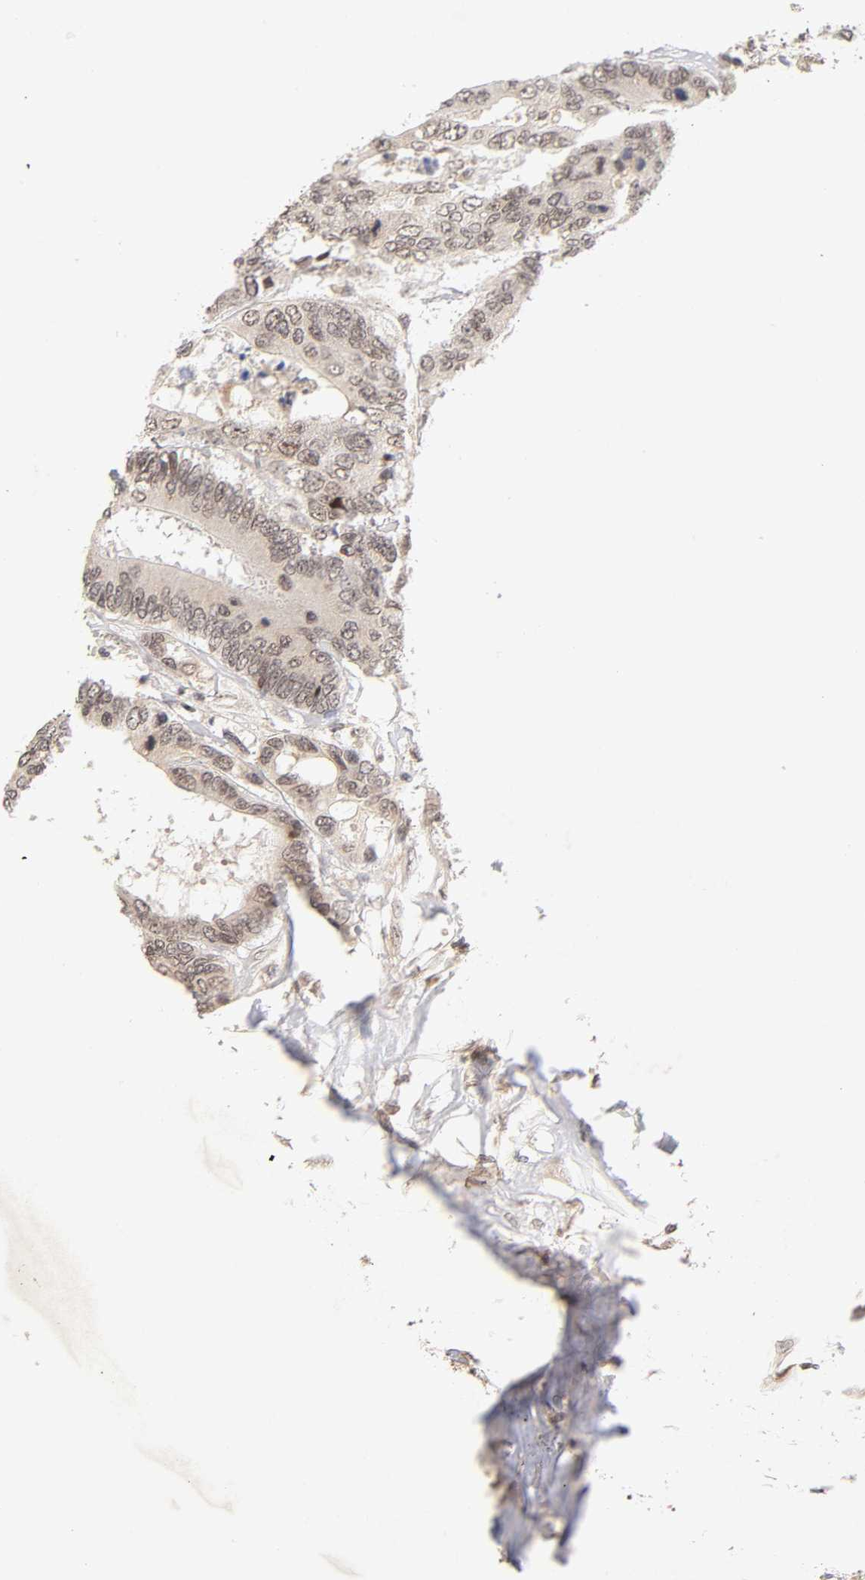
{"staining": {"intensity": "weak", "quantity": "25%-75%", "location": "cytoplasmic/membranous,nuclear"}, "tissue": "colorectal cancer", "cell_type": "Tumor cells", "image_type": "cancer", "snomed": [{"axis": "morphology", "description": "Adenocarcinoma, NOS"}, {"axis": "topography", "description": "Rectum"}], "caption": "Immunohistochemistry (IHC) micrograph of neoplastic tissue: human colorectal adenocarcinoma stained using IHC shows low levels of weak protein expression localized specifically in the cytoplasmic/membranous and nuclear of tumor cells, appearing as a cytoplasmic/membranous and nuclear brown color.", "gene": "TAF10", "patient": {"sex": "male", "age": 55}}